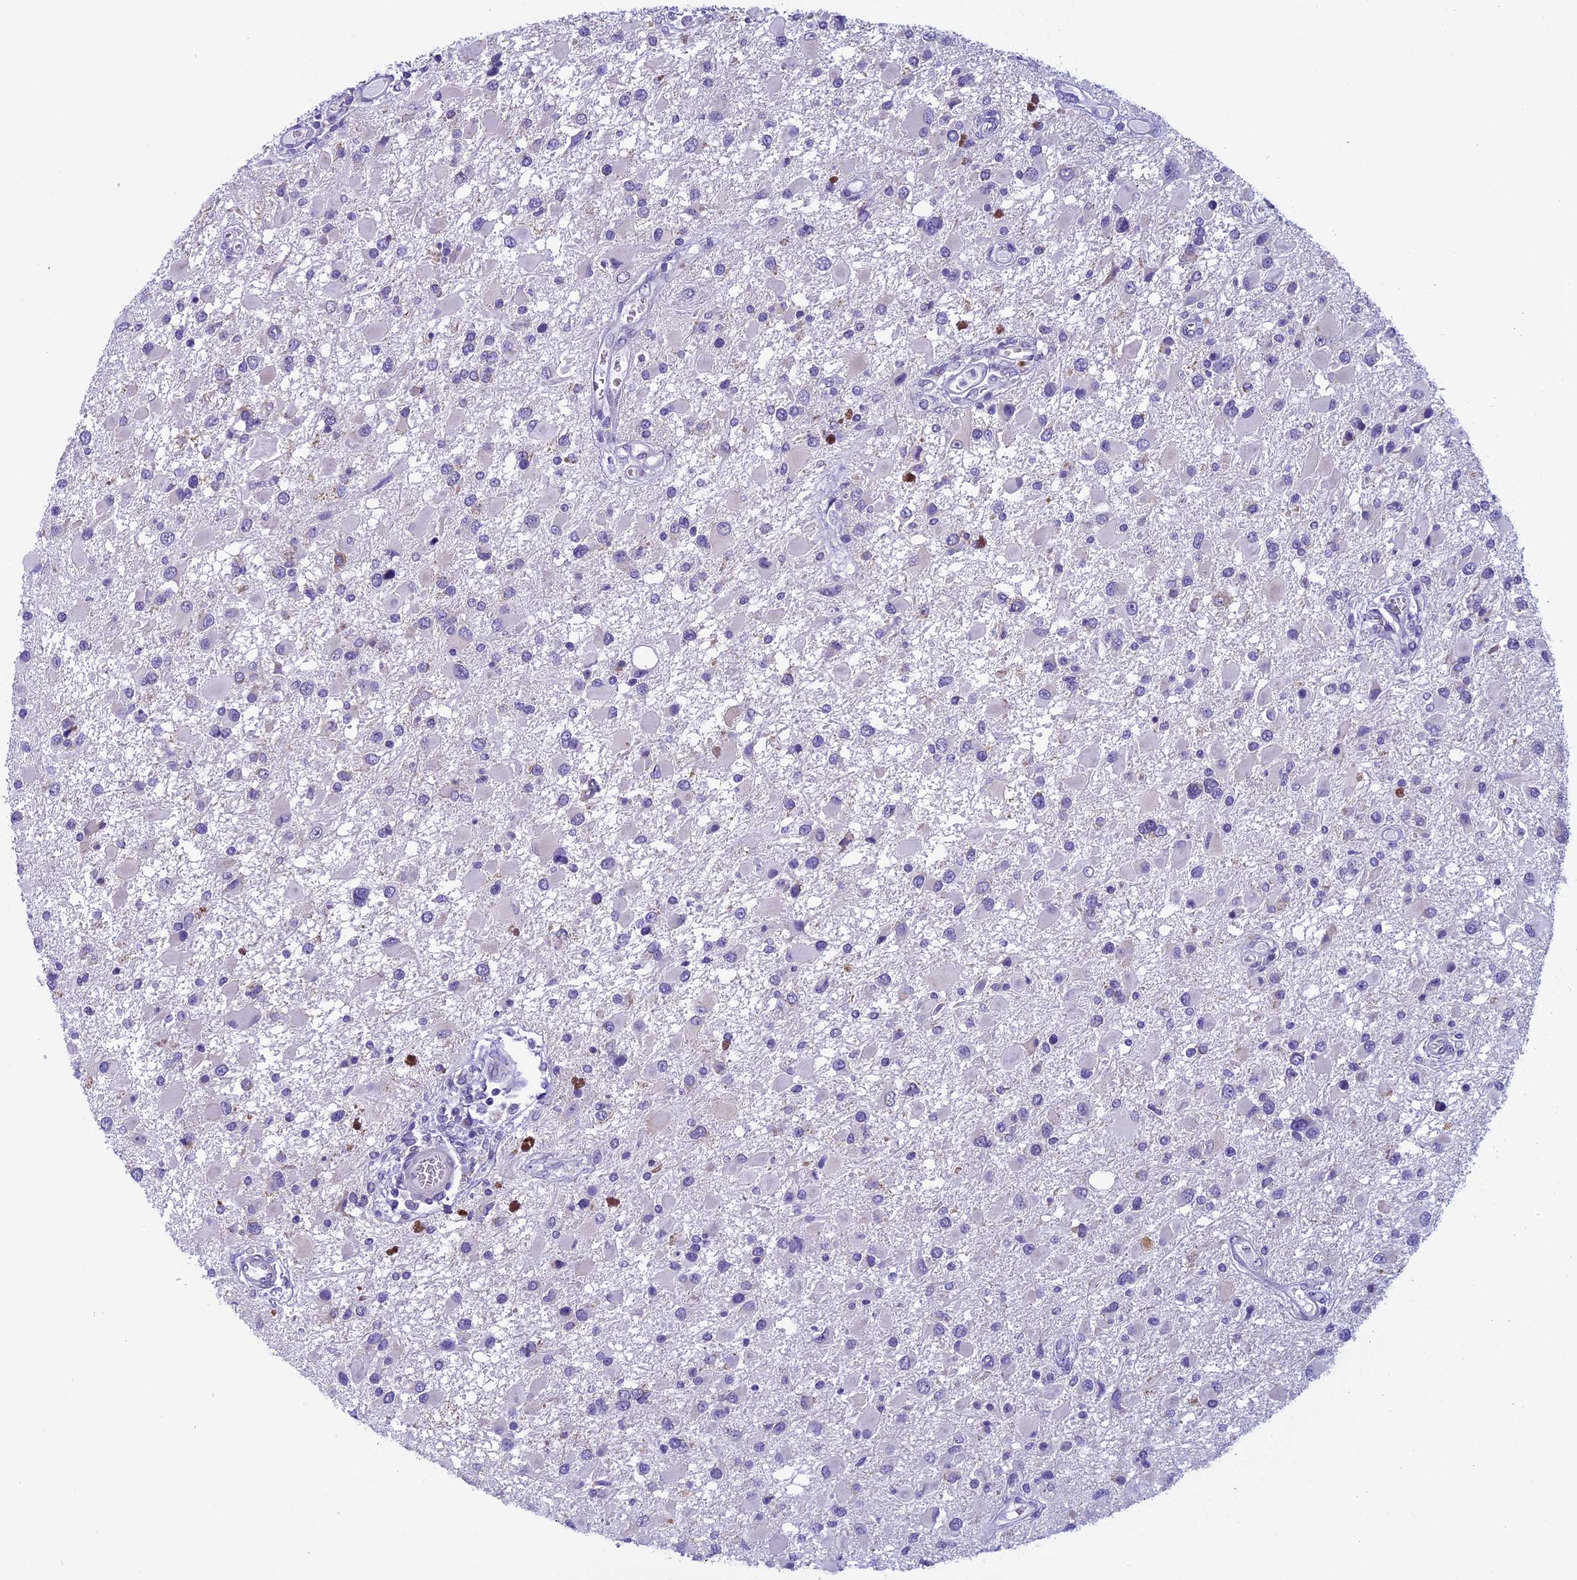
{"staining": {"intensity": "negative", "quantity": "none", "location": "none"}, "tissue": "glioma", "cell_type": "Tumor cells", "image_type": "cancer", "snomed": [{"axis": "morphology", "description": "Glioma, malignant, High grade"}, {"axis": "topography", "description": "Brain"}], "caption": "An immunohistochemistry micrograph of glioma is shown. There is no staining in tumor cells of glioma.", "gene": "ZNF317", "patient": {"sex": "male", "age": 53}}